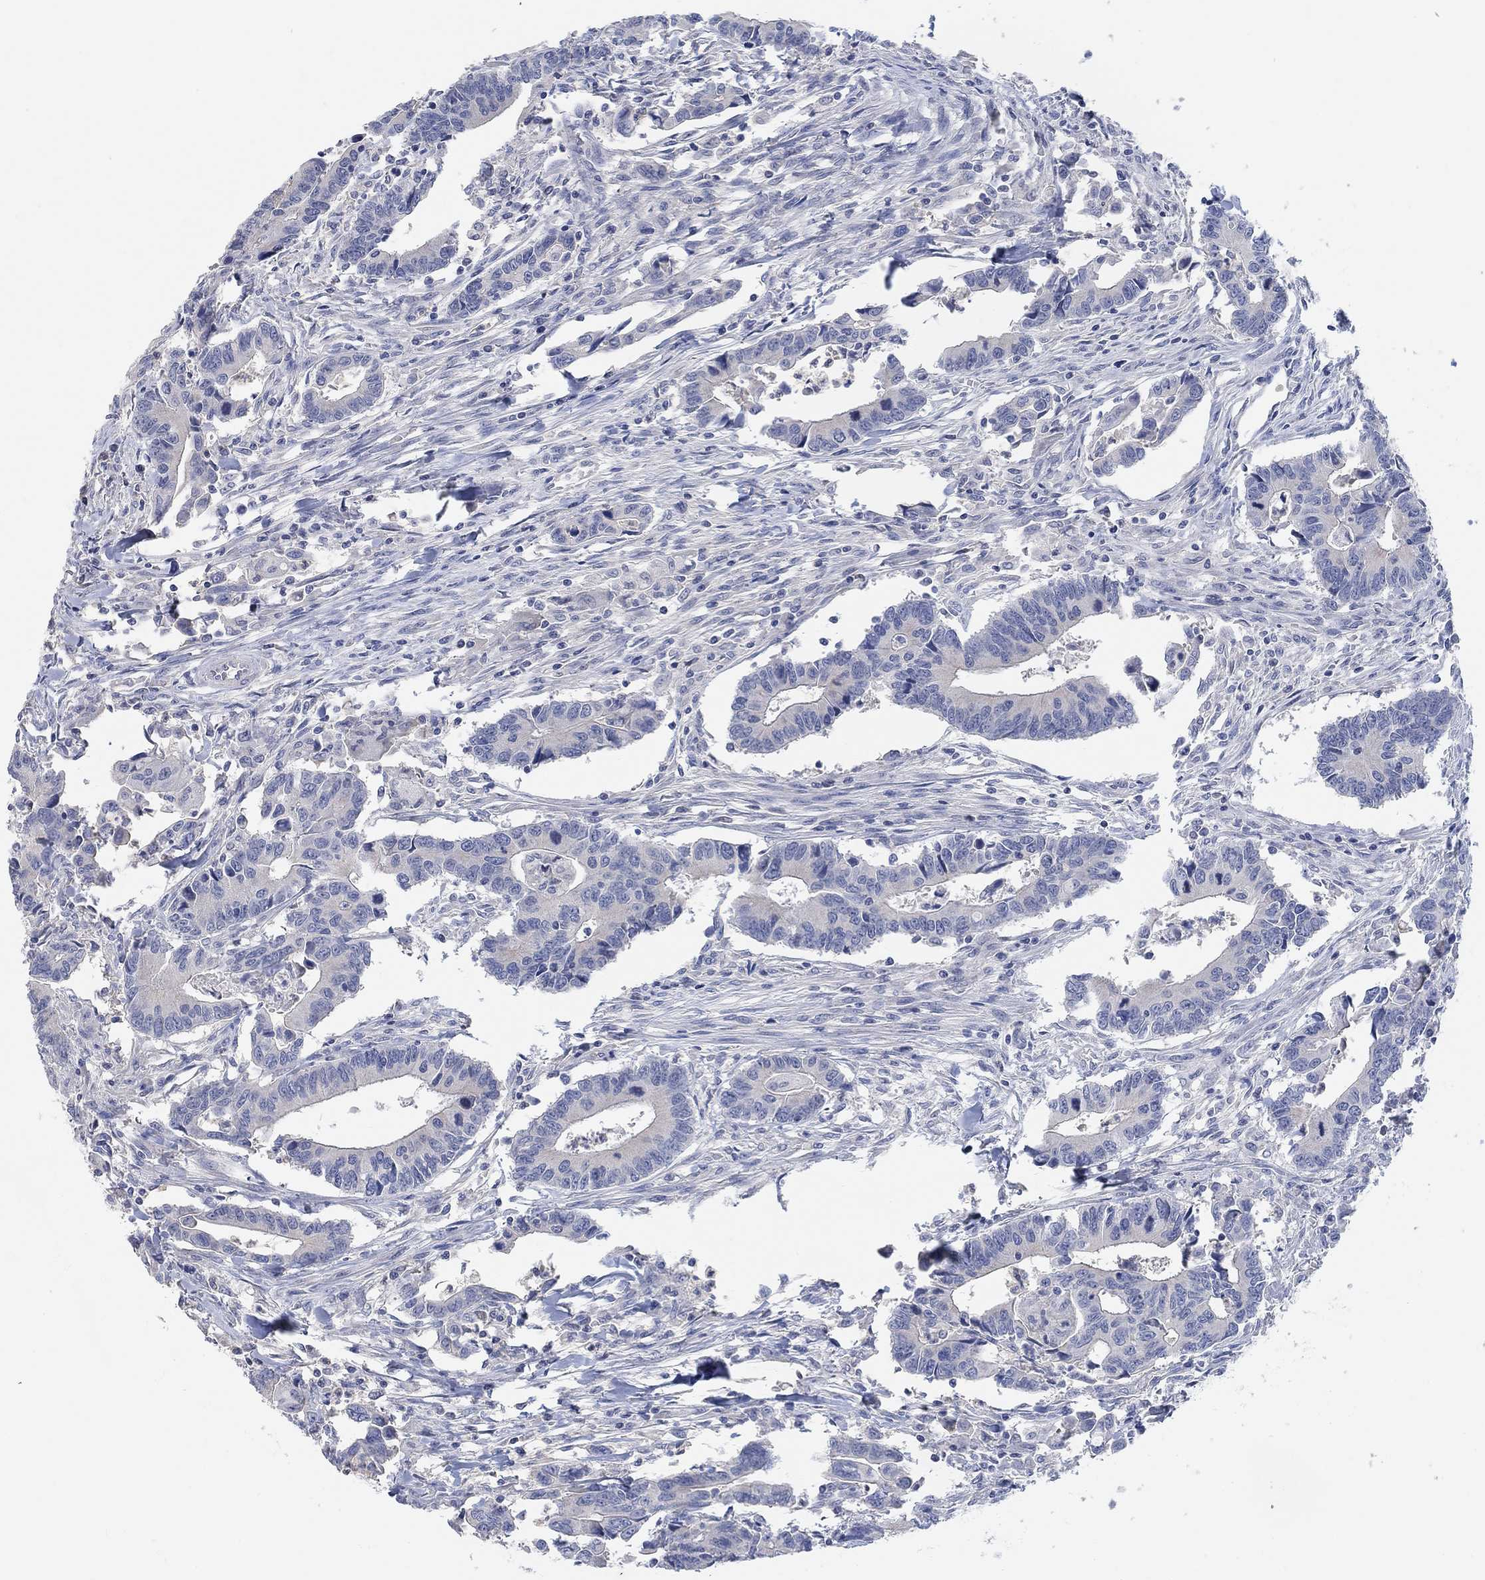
{"staining": {"intensity": "negative", "quantity": "none", "location": "none"}, "tissue": "colorectal cancer", "cell_type": "Tumor cells", "image_type": "cancer", "snomed": [{"axis": "morphology", "description": "Adenocarcinoma, NOS"}, {"axis": "topography", "description": "Rectum"}], "caption": "There is no significant positivity in tumor cells of adenocarcinoma (colorectal).", "gene": "NLRP14", "patient": {"sex": "male", "age": 67}}